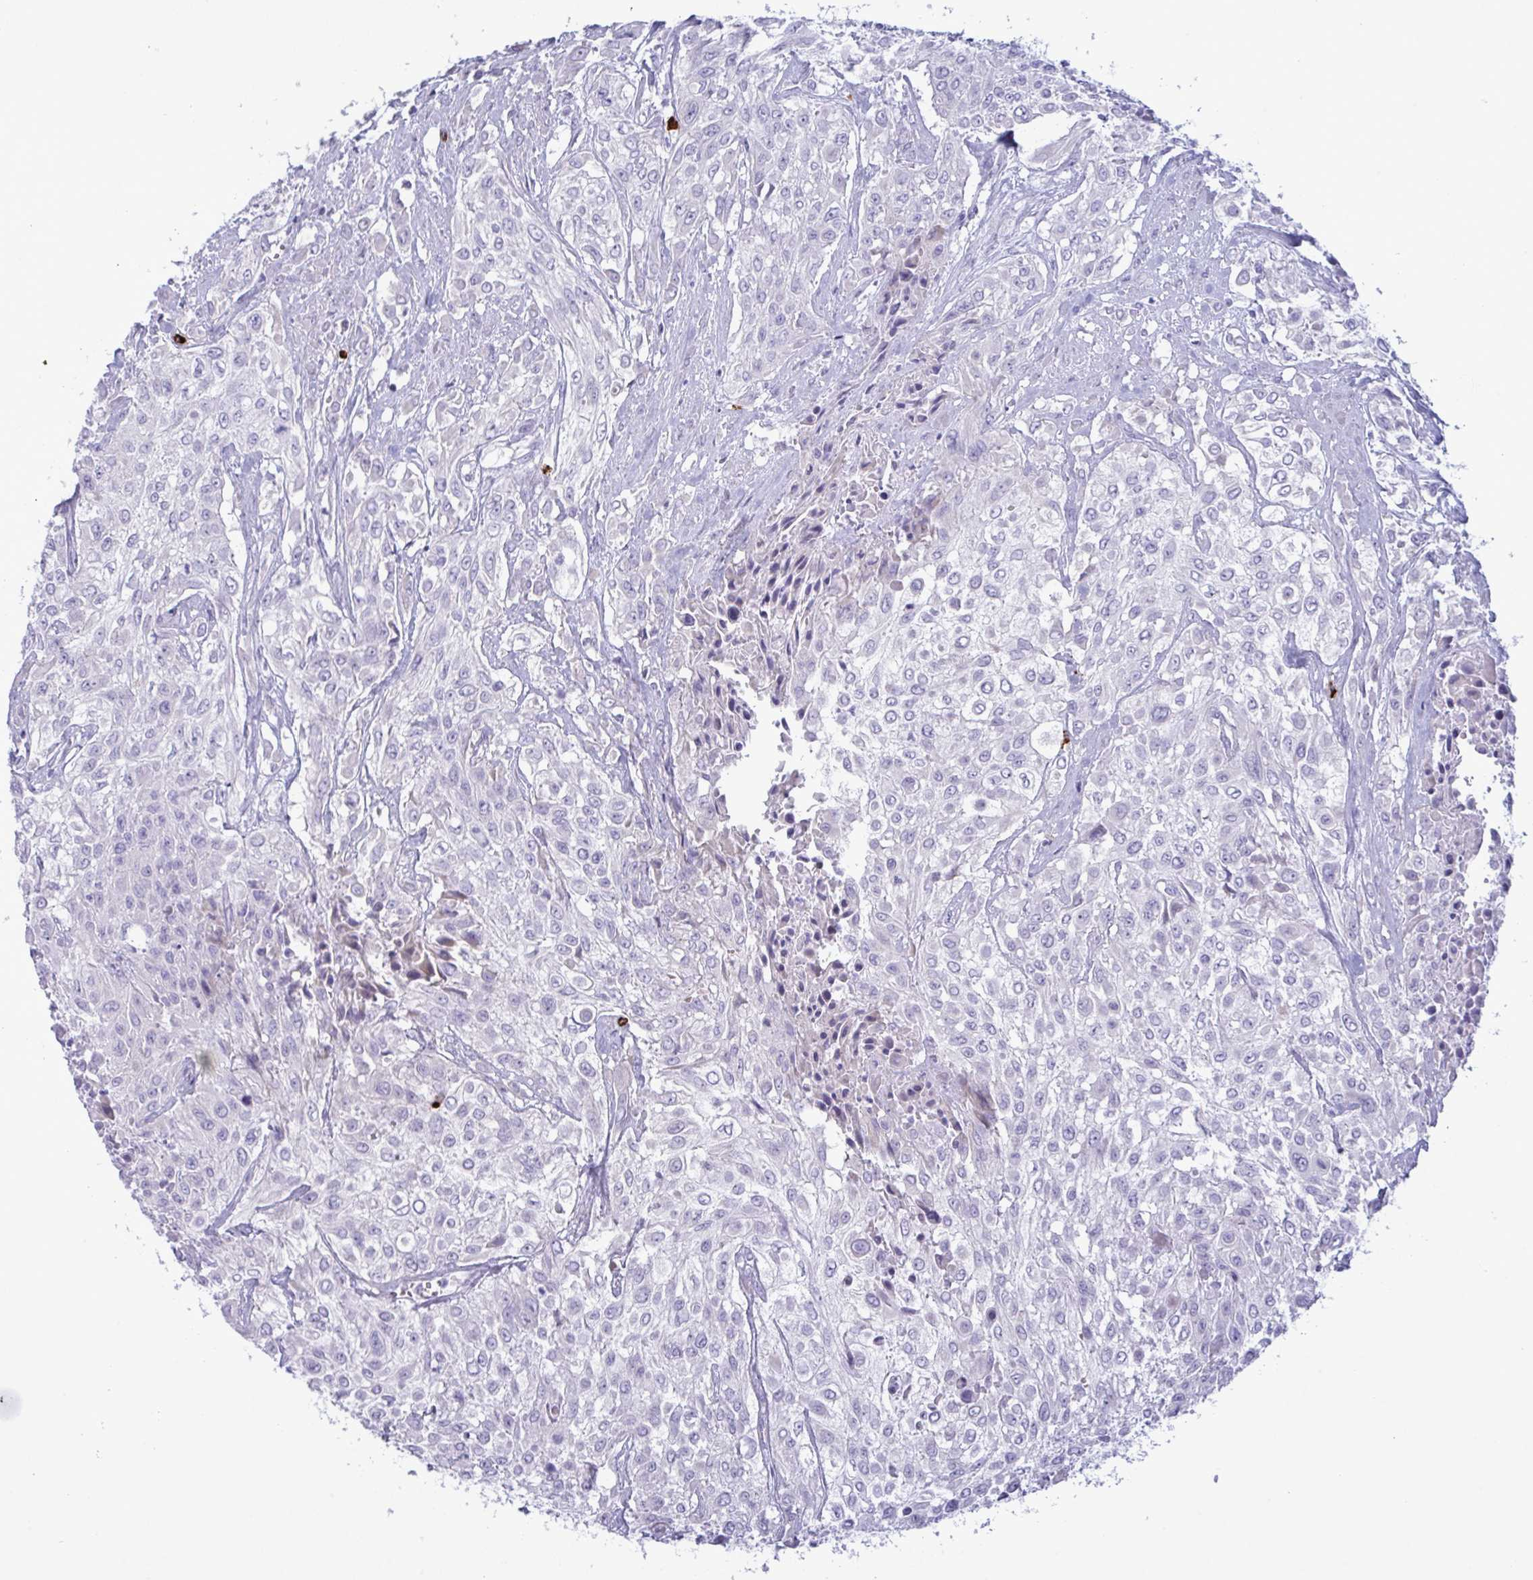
{"staining": {"intensity": "negative", "quantity": "none", "location": "none"}, "tissue": "urothelial cancer", "cell_type": "Tumor cells", "image_type": "cancer", "snomed": [{"axis": "morphology", "description": "Urothelial carcinoma, High grade"}, {"axis": "topography", "description": "Urinary bladder"}], "caption": "Tumor cells show no significant protein expression in urothelial cancer. Nuclei are stained in blue.", "gene": "ZNF684", "patient": {"sex": "male", "age": 57}}